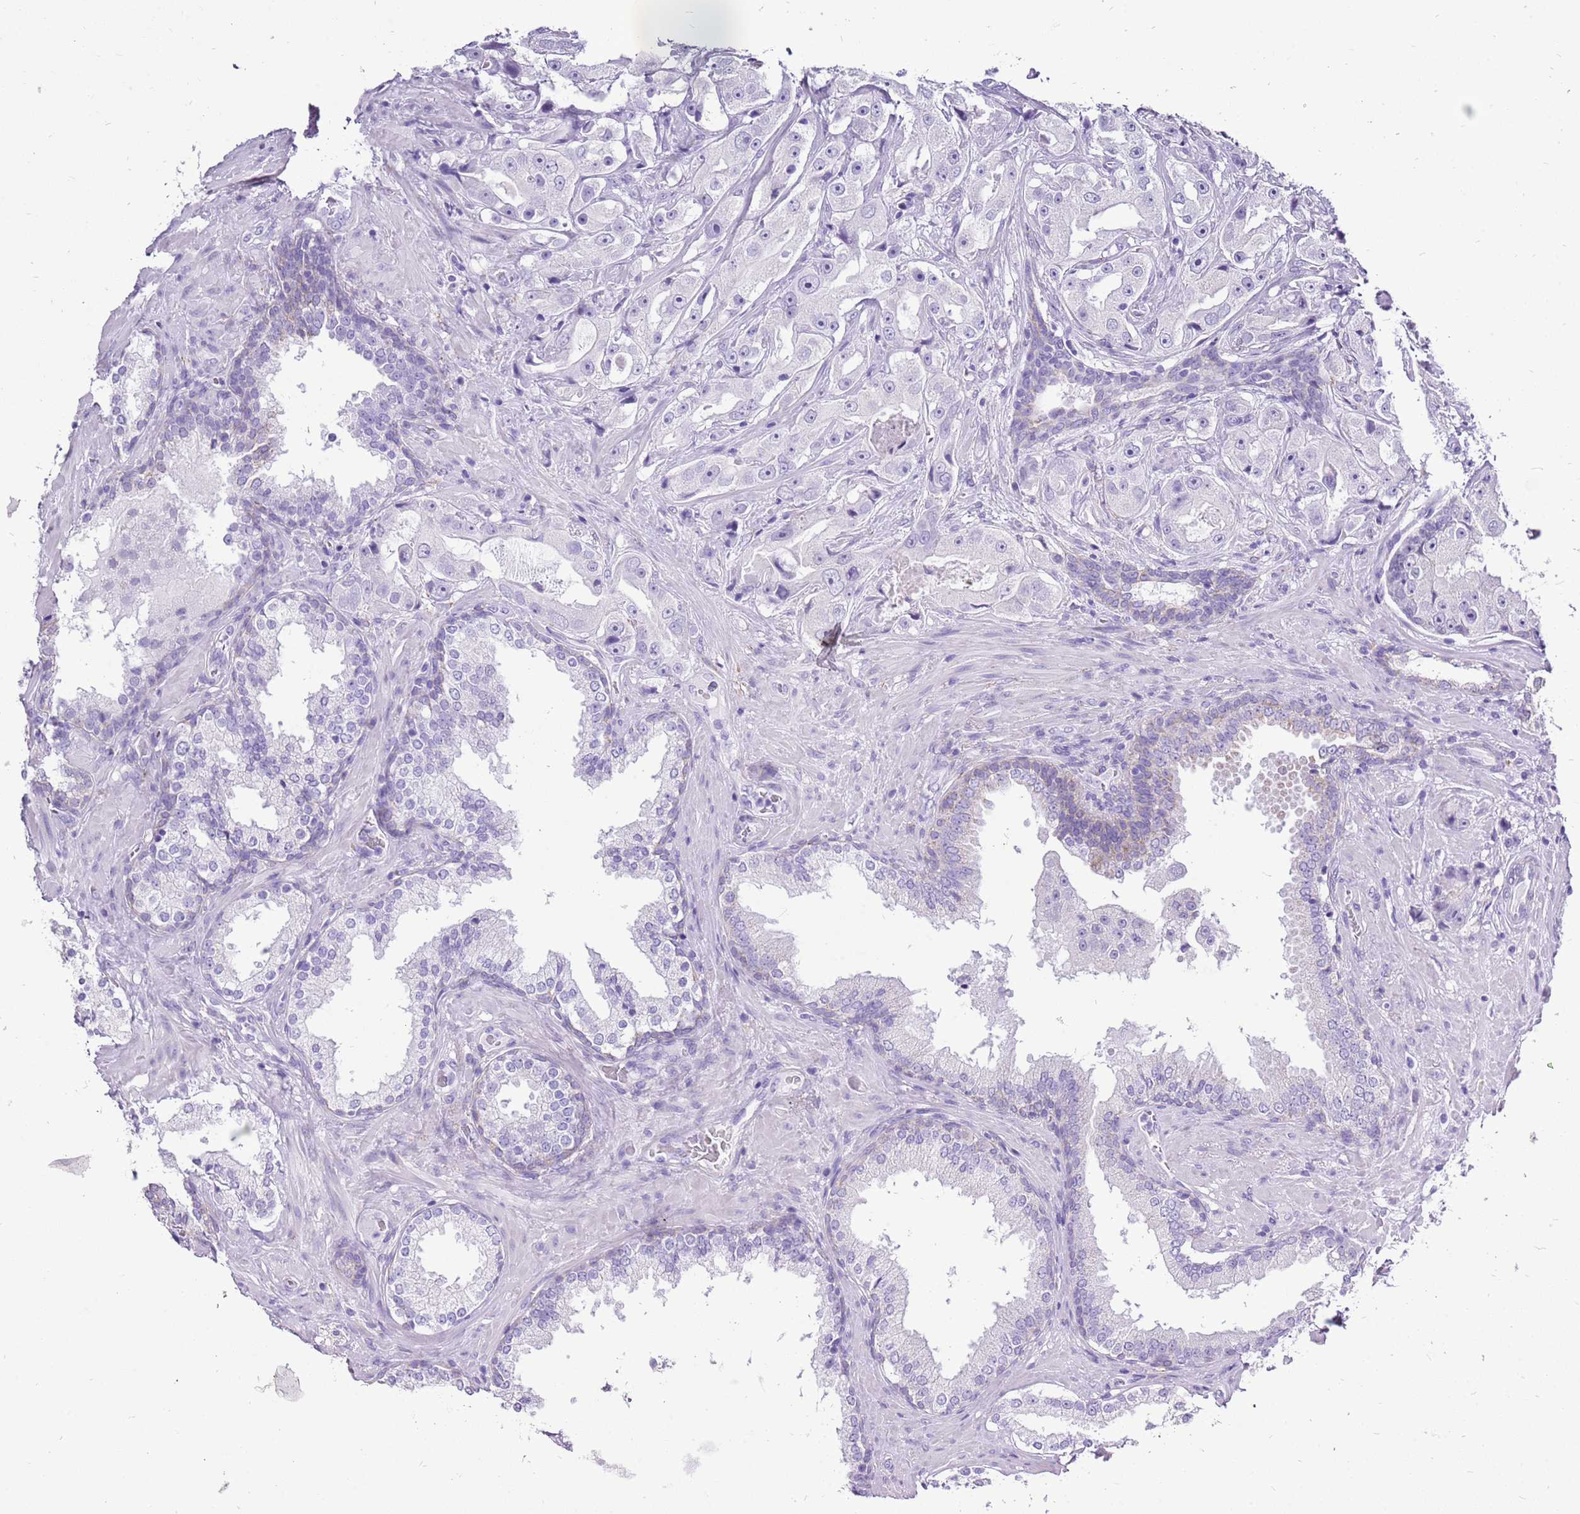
{"staining": {"intensity": "negative", "quantity": "none", "location": "none"}, "tissue": "prostate cancer", "cell_type": "Tumor cells", "image_type": "cancer", "snomed": [{"axis": "morphology", "description": "Adenocarcinoma, High grade"}, {"axis": "topography", "description": "Prostate"}], "caption": "IHC histopathology image of human adenocarcinoma (high-grade) (prostate) stained for a protein (brown), which reveals no expression in tumor cells.", "gene": "ACSS3", "patient": {"sex": "male", "age": 73}}